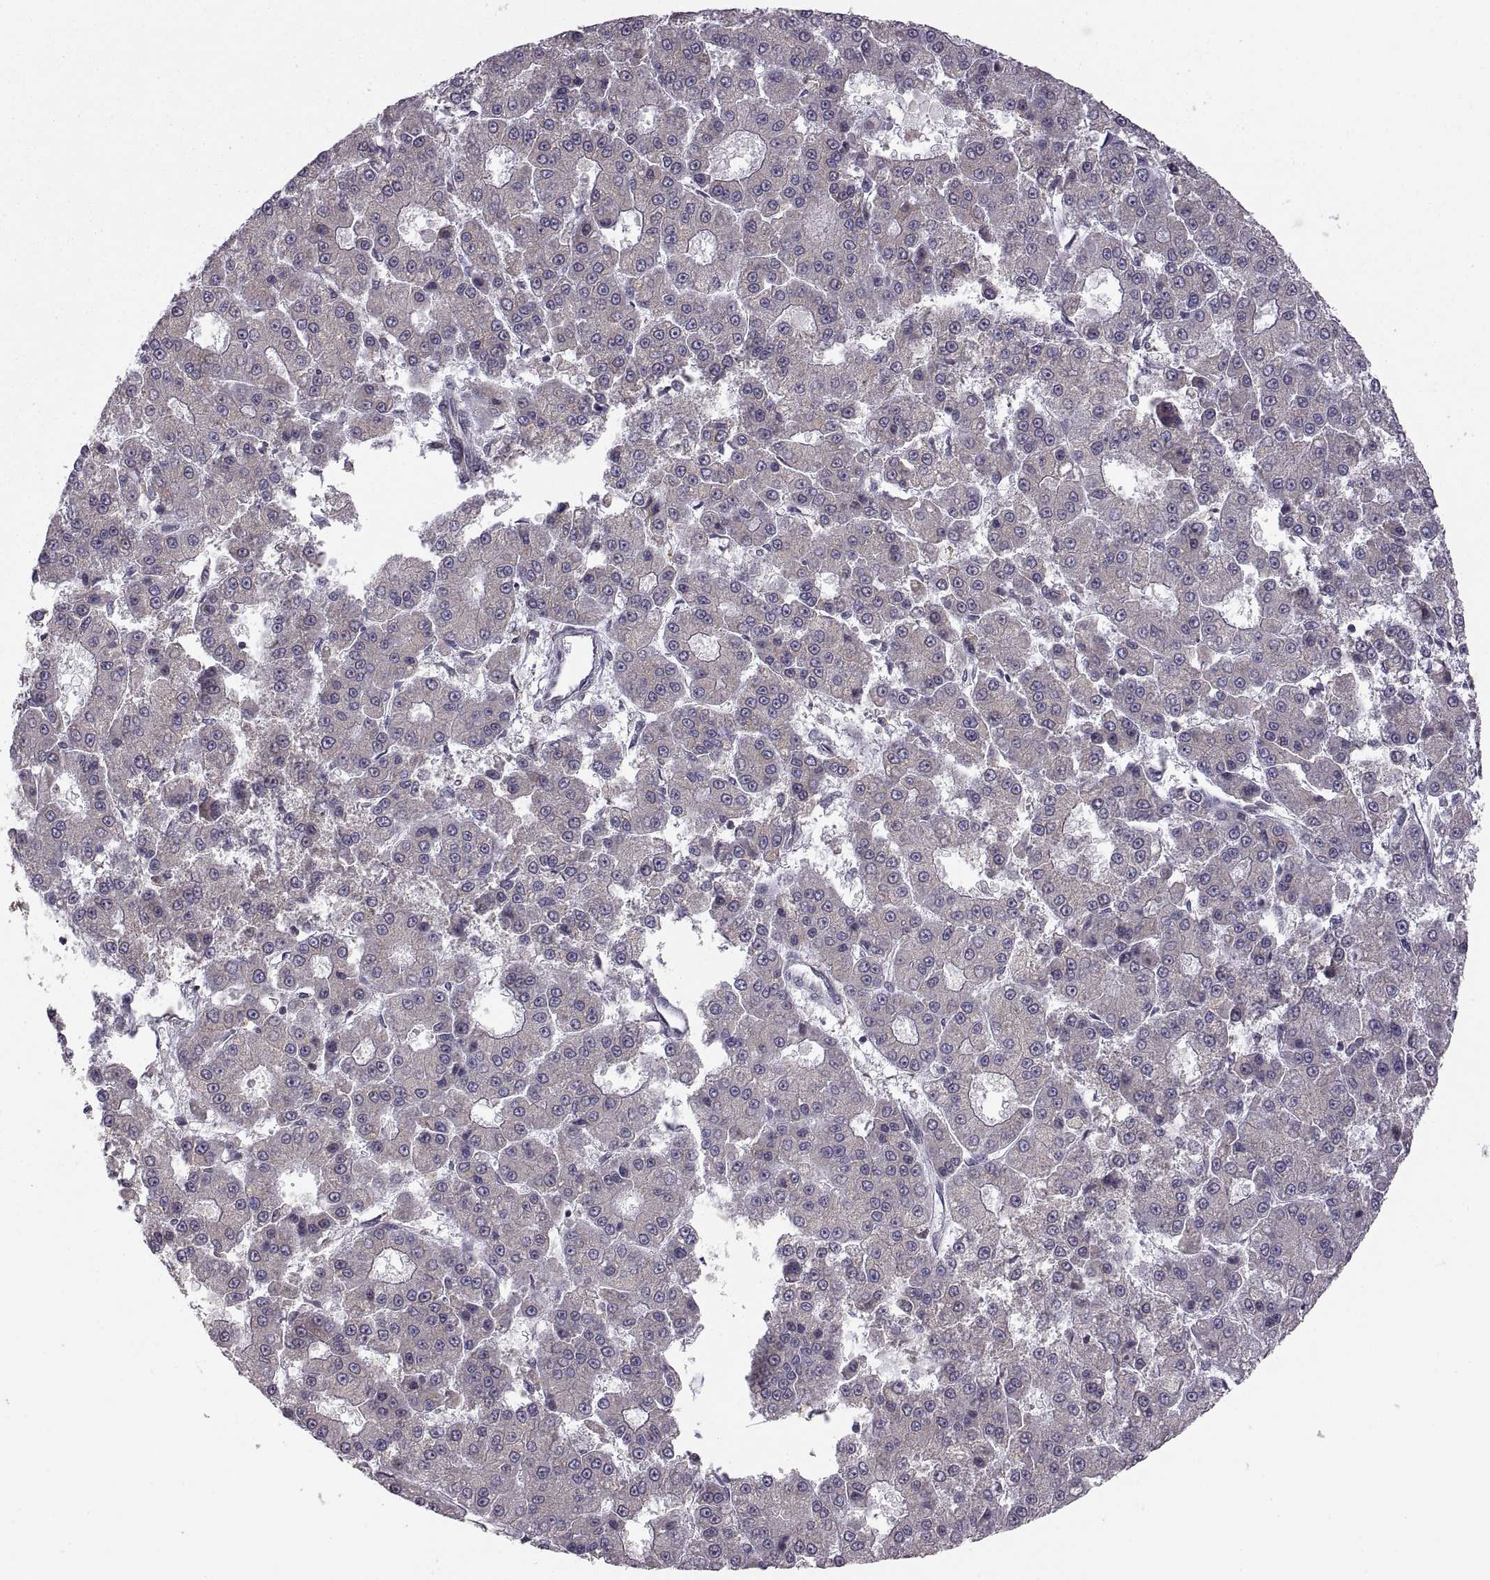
{"staining": {"intensity": "weak", "quantity": "<25%", "location": "cytoplasmic/membranous"}, "tissue": "liver cancer", "cell_type": "Tumor cells", "image_type": "cancer", "snomed": [{"axis": "morphology", "description": "Carcinoma, Hepatocellular, NOS"}, {"axis": "topography", "description": "Liver"}], "caption": "Immunohistochemical staining of liver cancer (hepatocellular carcinoma) displays no significant expression in tumor cells.", "gene": "PDIA3", "patient": {"sex": "male", "age": 70}}